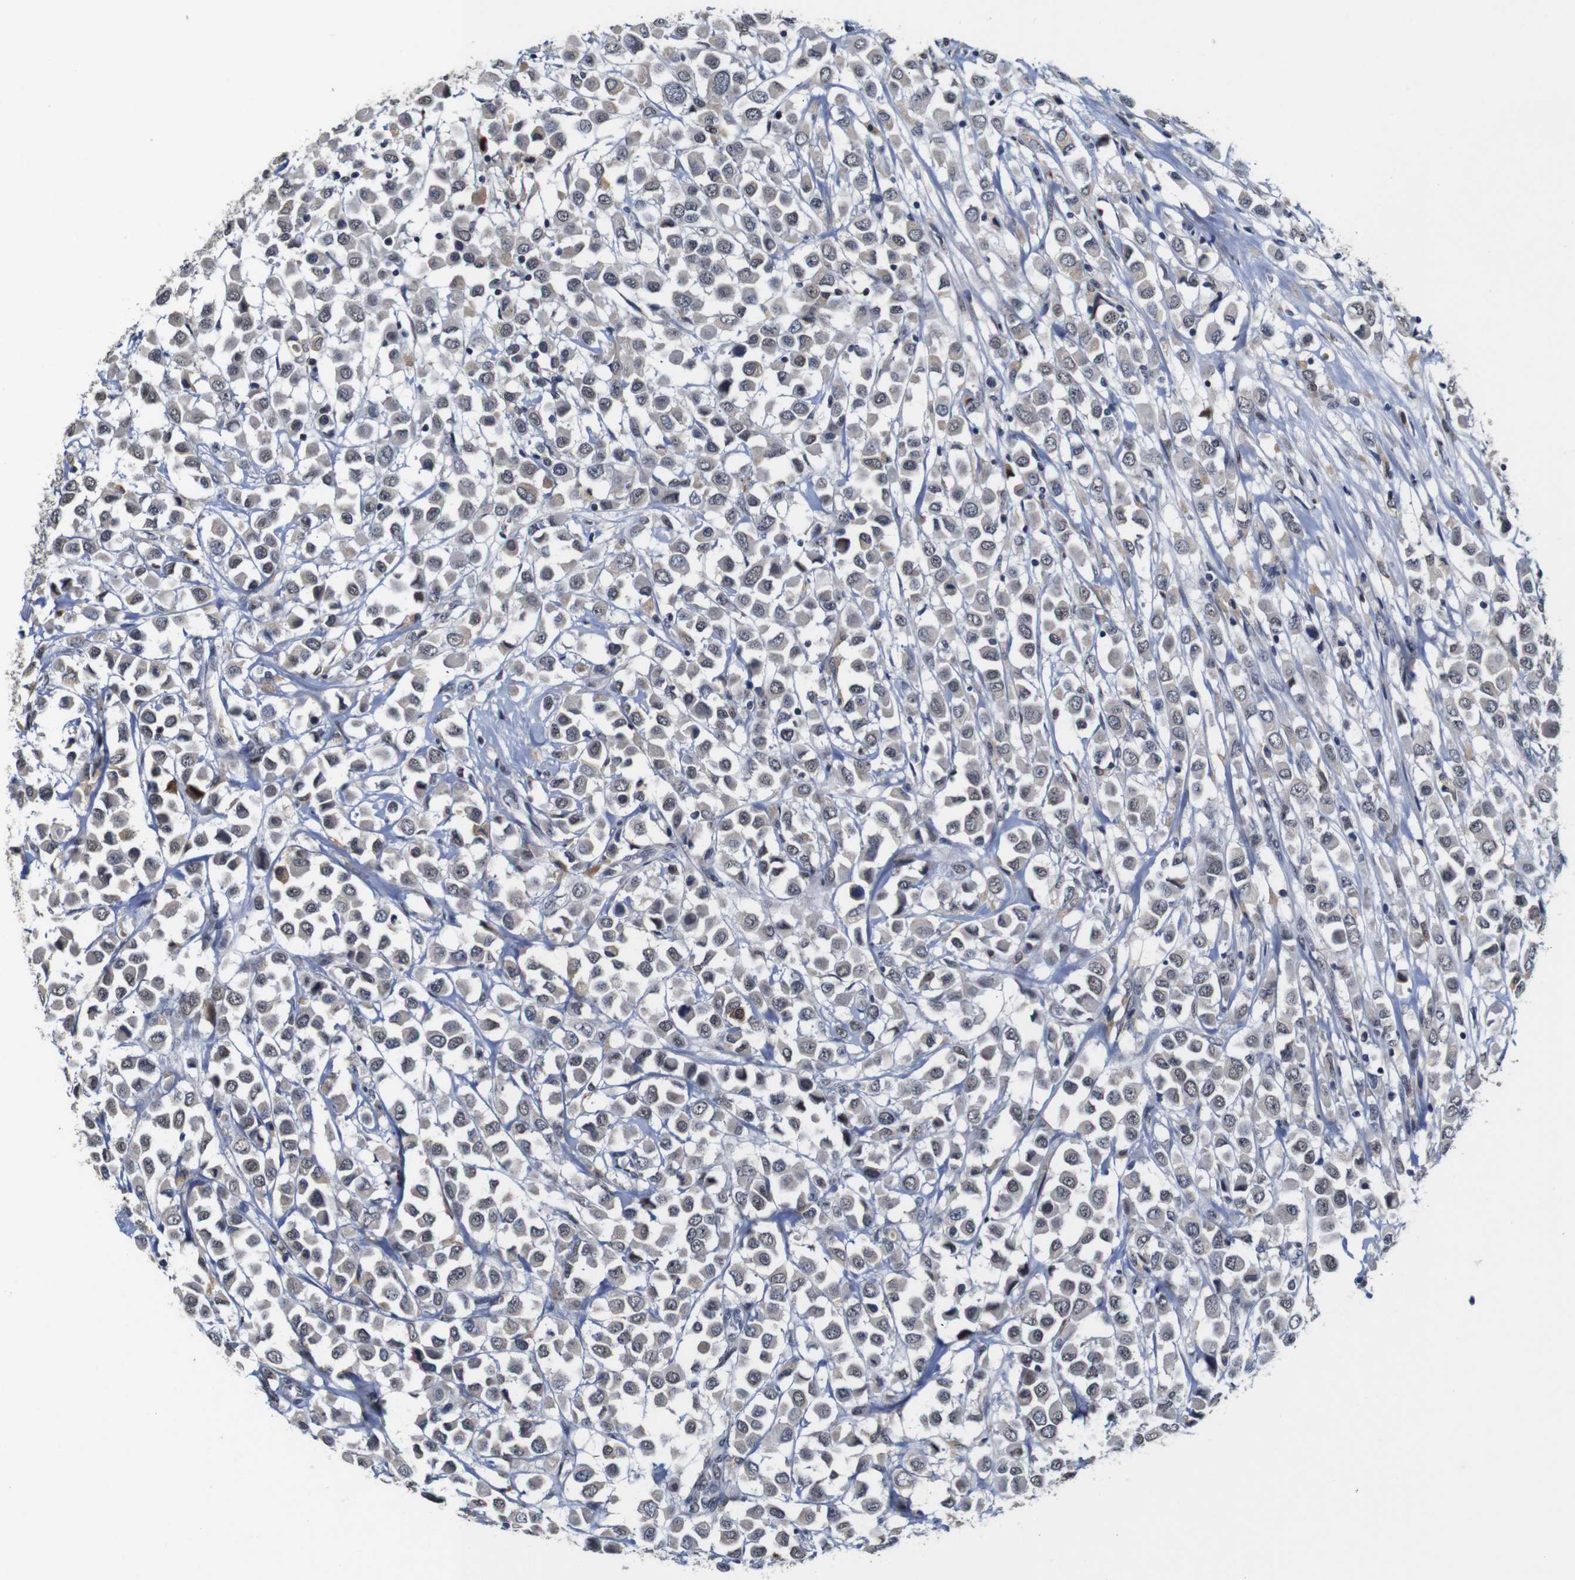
{"staining": {"intensity": "weak", "quantity": "25%-75%", "location": "cytoplasmic/membranous,nuclear"}, "tissue": "breast cancer", "cell_type": "Tumor cells", "image_type": "cancer", "snomed": [{"axis": "morphology", "description": "Duct carcinoma"}, {"axis": "topography", "description": "Breast"}], "caption": "A brown stain highlights weak cytoplasmic/membranous and nuclear positivity of a protein in breast cancer tumor cells.", "gene": "NTRK3", "patient": {"sex": "female", "age": 61}}